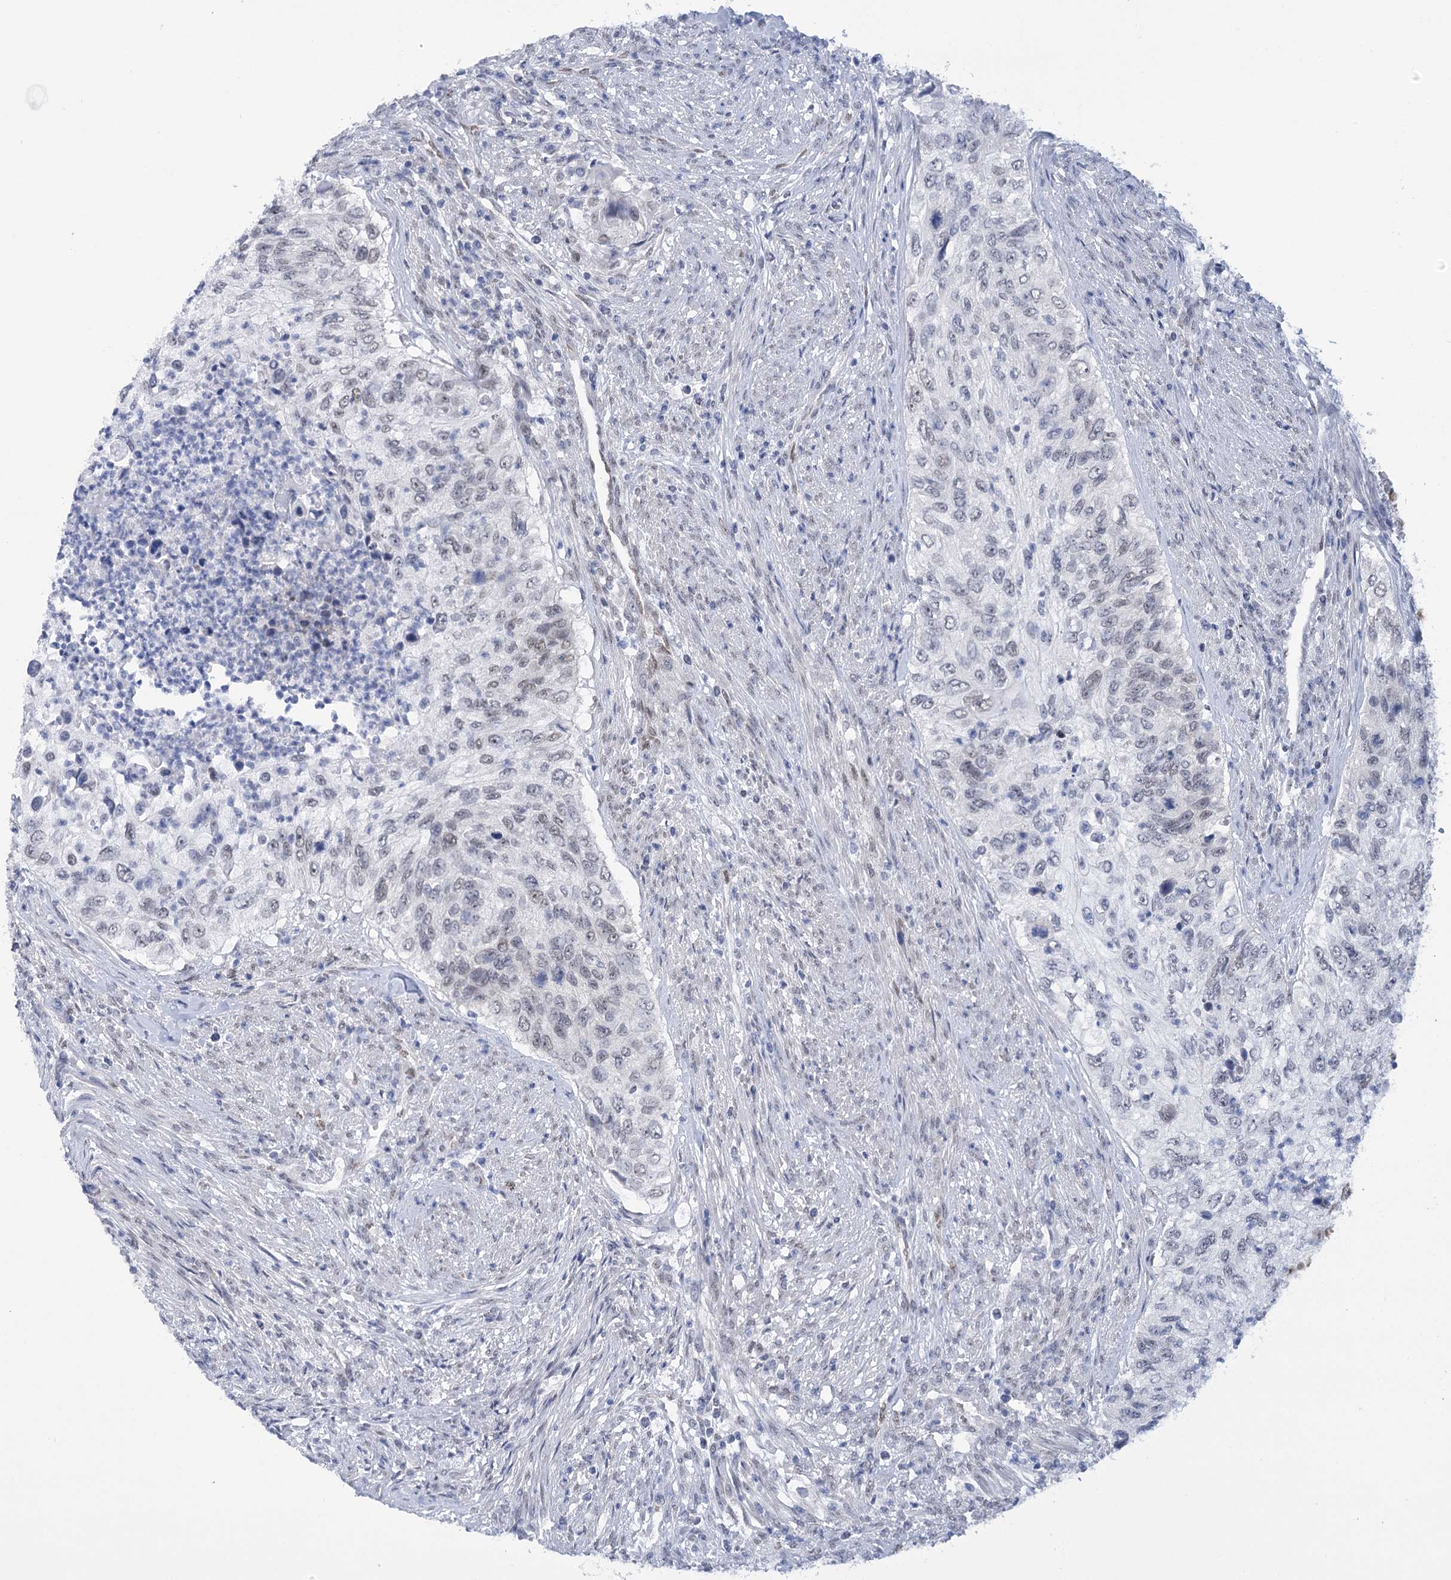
{"staining": {"intensity": "negative", "quantity": "none", "location": "none"}, "tissue": "urothelial cancer", "cell_type": "Tumor cells", "image_type": "cancer", "snomed": [{"axis": "morphology", "description": "Urothelial carcinoma, High grade"}, {"axis": "topography", "description": "Urinary bladder"}], "caption": "Immunohistochemistry (IHC) of high-grade urothelial carcinoma exhibits no staining in tumor cells.", "gene": "HNRNPA0", "patient": {"sex": "female", "age": 60}}